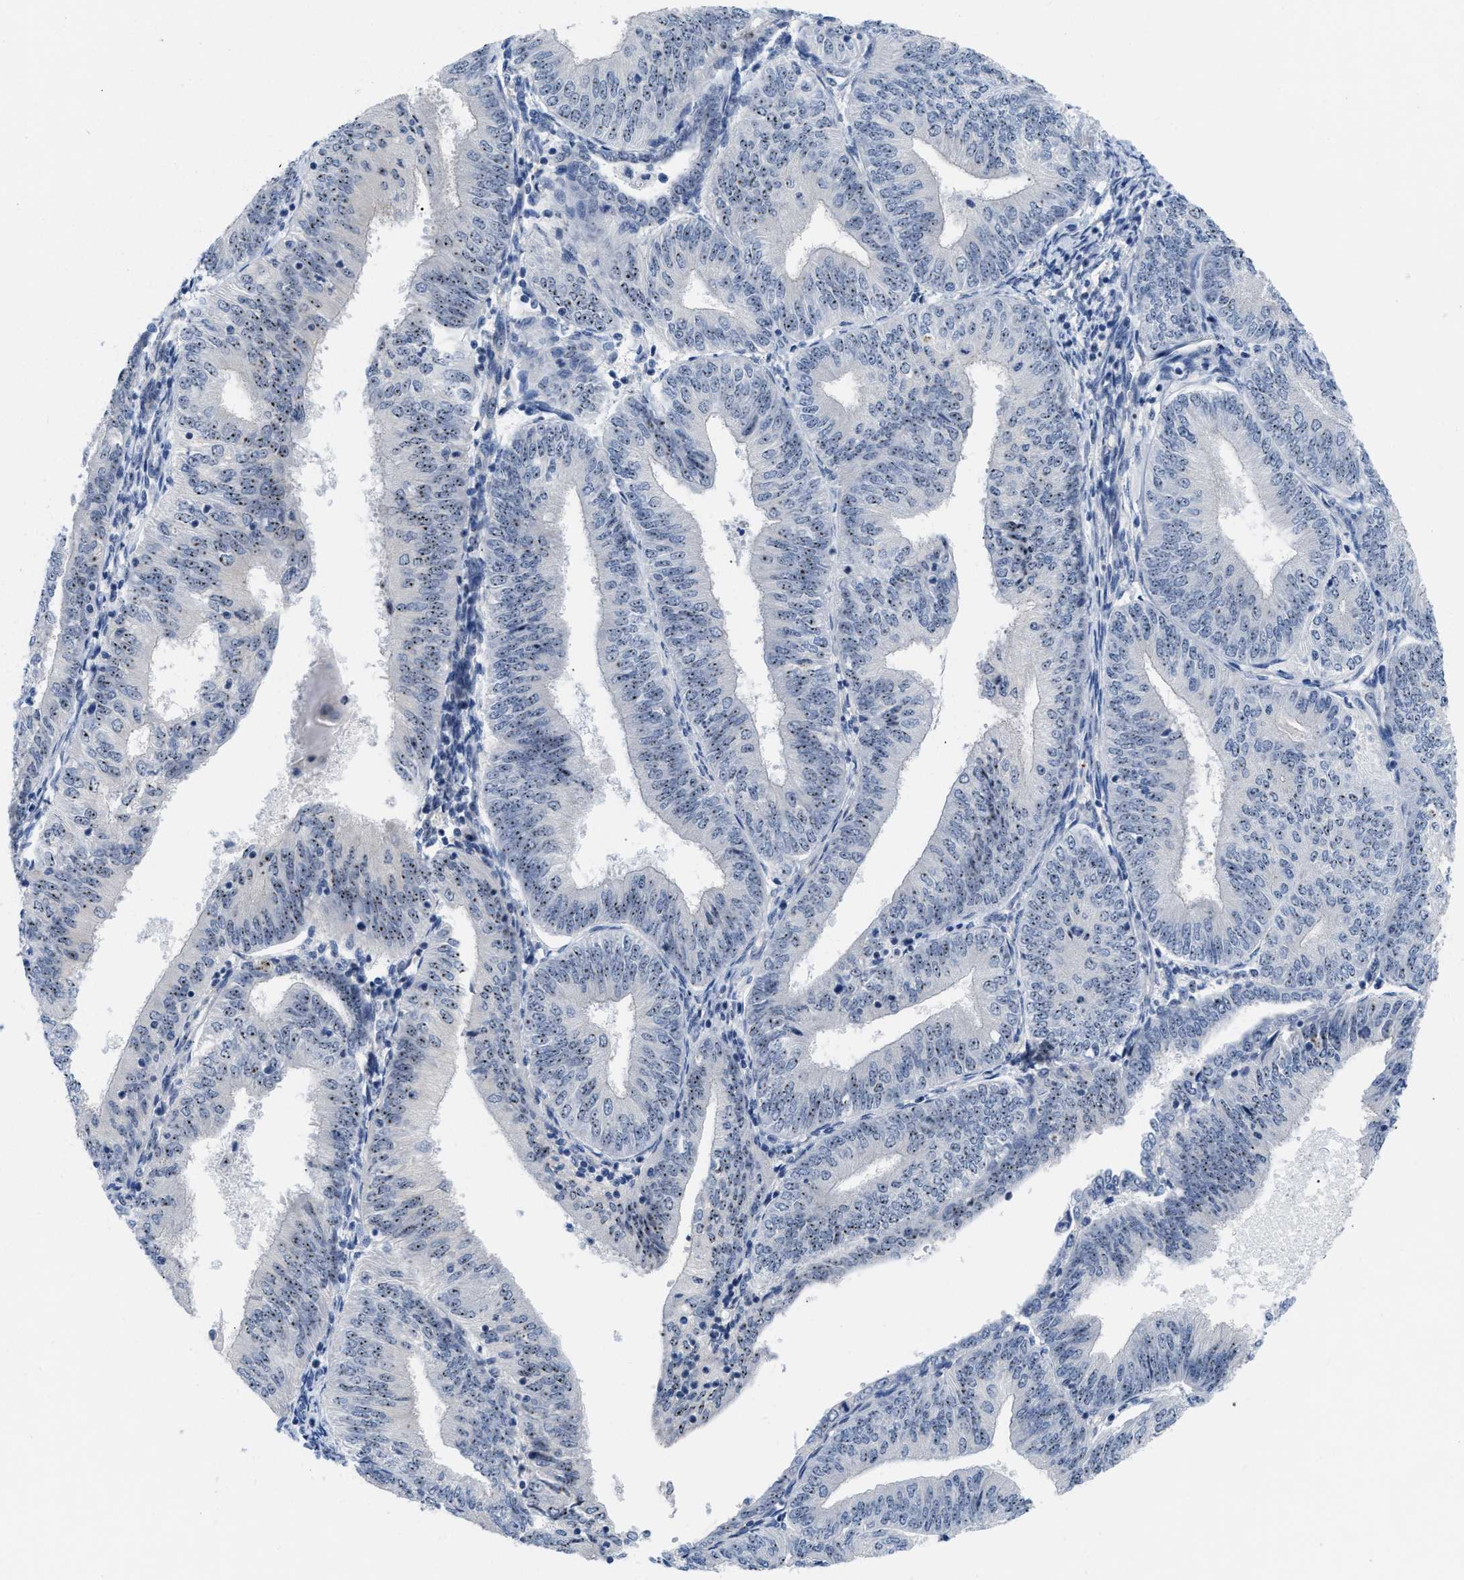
{"staining": {"intensity": "moderate", "quantity": "25%-75%", "location": "nuclear"}, "tissue": "endometrial cancer", "cell_type": "Tumor cells", "image_type": "cancer", "snomed": [{"axis": "morphology", "description": "Adenocarcinoma, NOS"}, {"axis": "topography", "description": "Endometrium"}], "caption": "This micrograph reveals immunohistochemistry staining of adenocarcinoma (endometrial), with medium moderate nuclear expression in about 25%-75% of tumor cells.", "gene": "NOP58", "patient": {"sex": "female", "age": 58}}